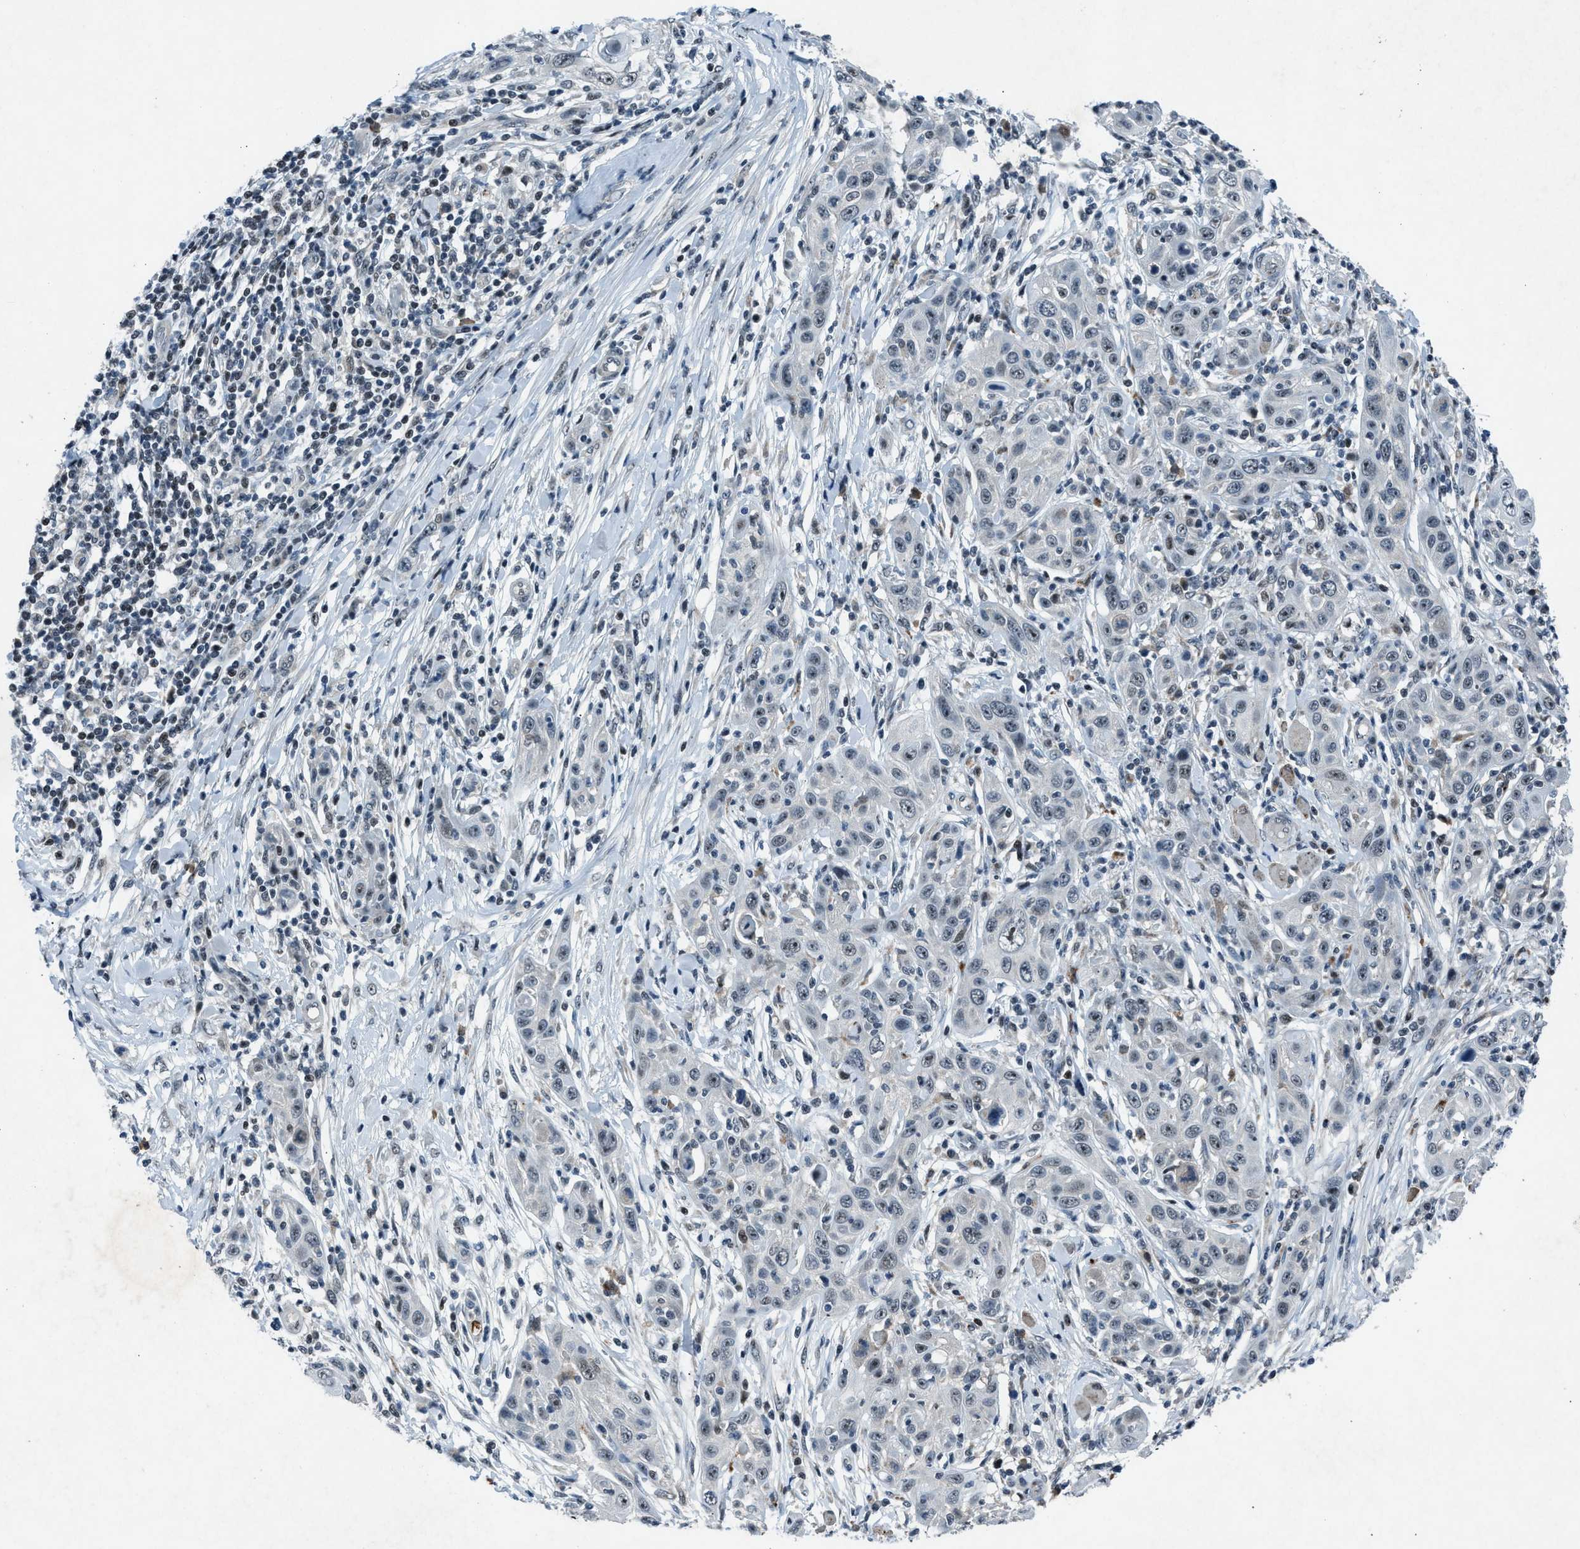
{"staining": {"intensity": "negative", "quantity": "none", "location": "none"}, "tissue": "skin cancer", "cell_type": "Tumor cells", "image_type": "cancer", "snomed": [{"axis": "morphology", "description": "Squamous cell carcinoma, NOS"}, {"axis": "topography", "description": "Skin"}], "caption": "High magnification brightfield microscopy of squamous cell carcinoma (skin) stained with DAB (3,3'-diaminobenzidine) (brown) and counterstained with hematoxylin (blue): tumor cells show no significant staining. (DAB (3,3'-diaminobenzidine) immunohistochemistry with hematoxylin counter stain).", "gene": "ADCY1", "patient": {"sex": "female", "age": 88}}